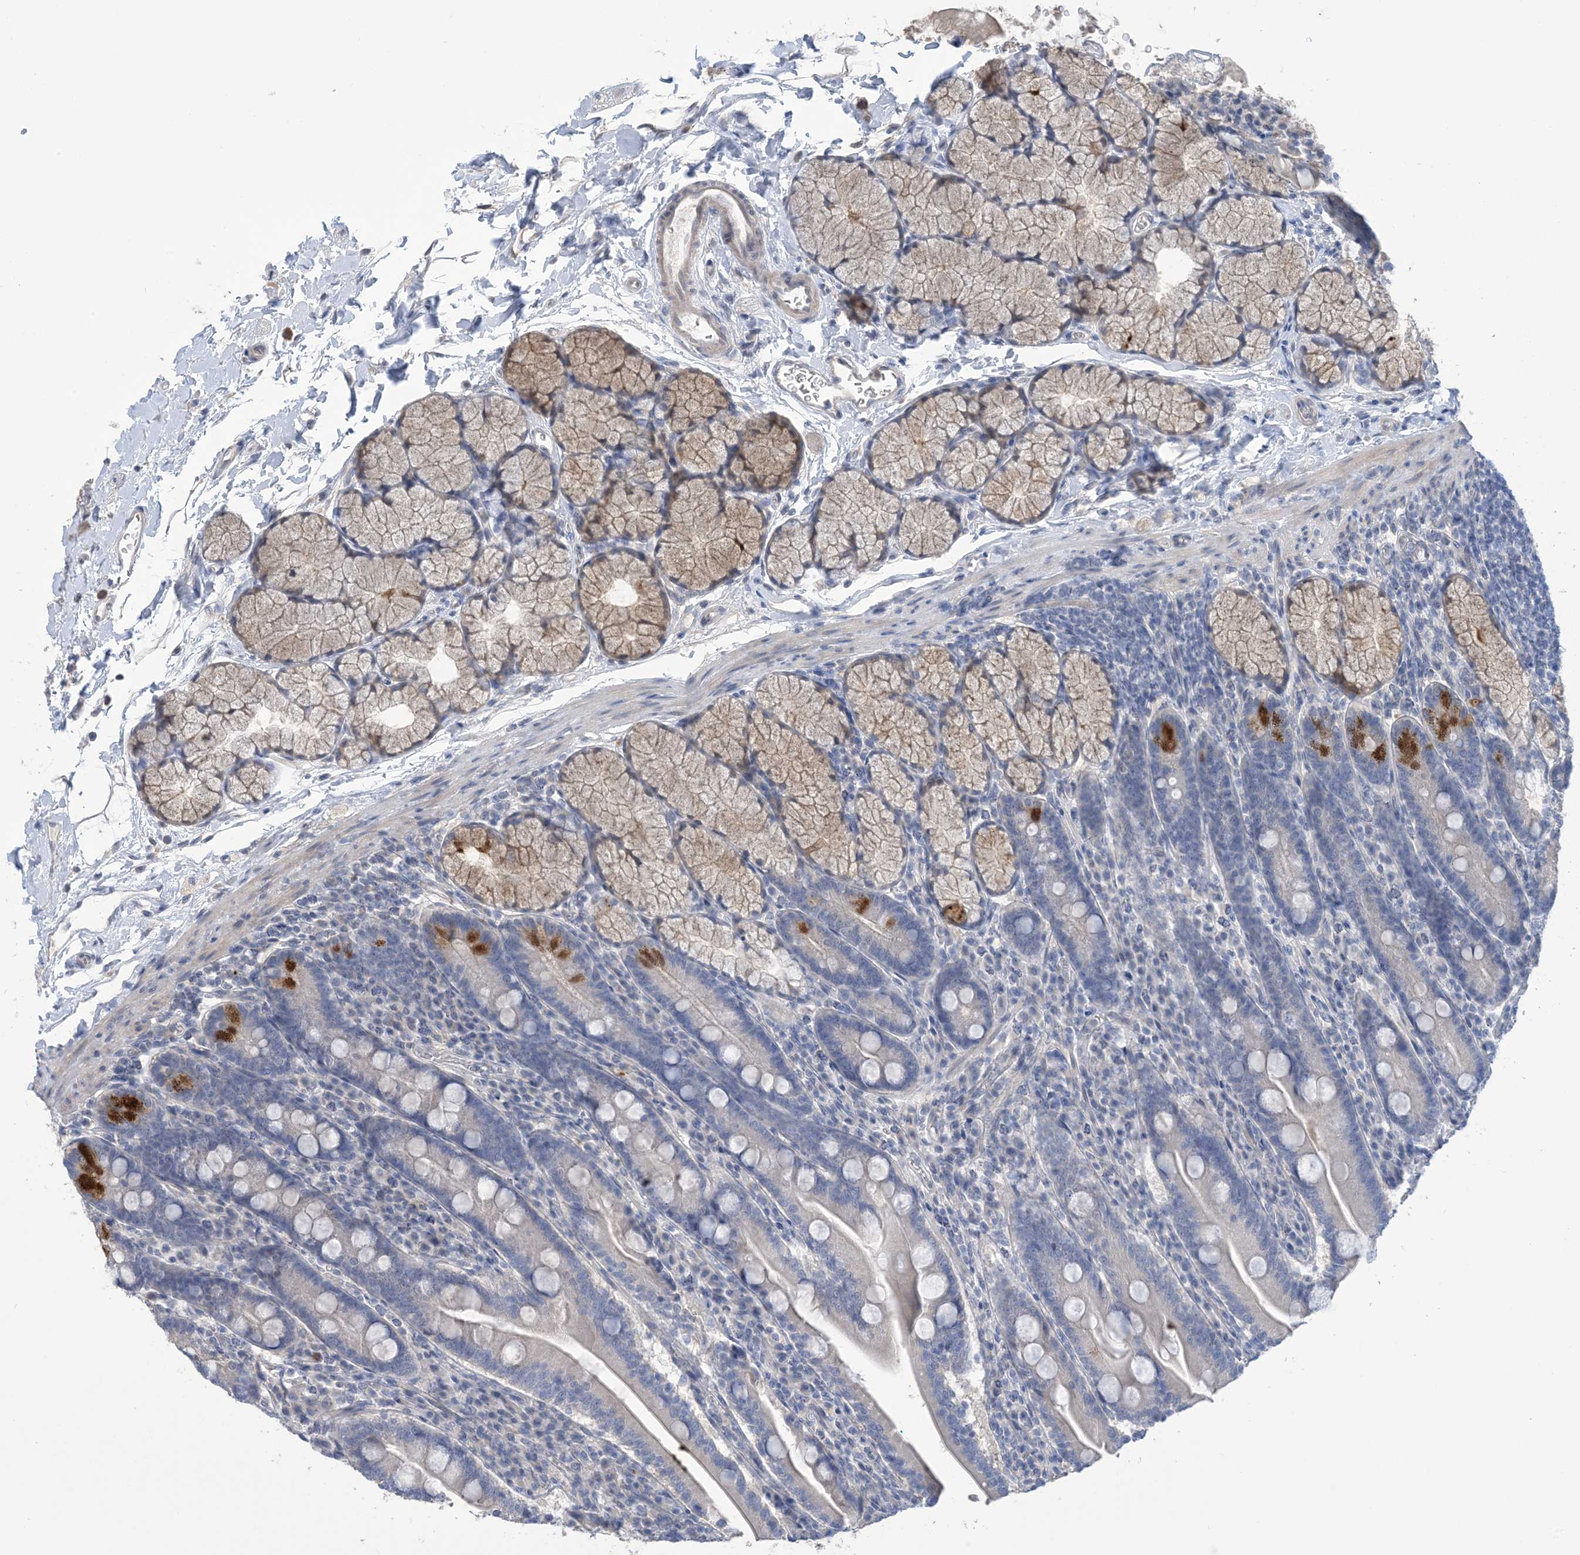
{"staining": {"intensity": "strong", "quantity": "<25%", "location": "cytoplasmic/membranous"}, "tissue": "duodenum", "cell_type": "Glandular cells", "image_type": "normal", "snomed": [{"axis": "morphology", "description": "Normal tissue, NOS"}, {"axis": "topography", "description": "Duodenum"}], "caption": "Immunohistochemistry micrograph of normal human duodenum stained for a protein (brown), which displays medium levels of strong cytoplasmic/membranous expression in about <25% of glandular cells.", "gene": "TTYH1", "patient": {"sex": "male", "age": 35}}